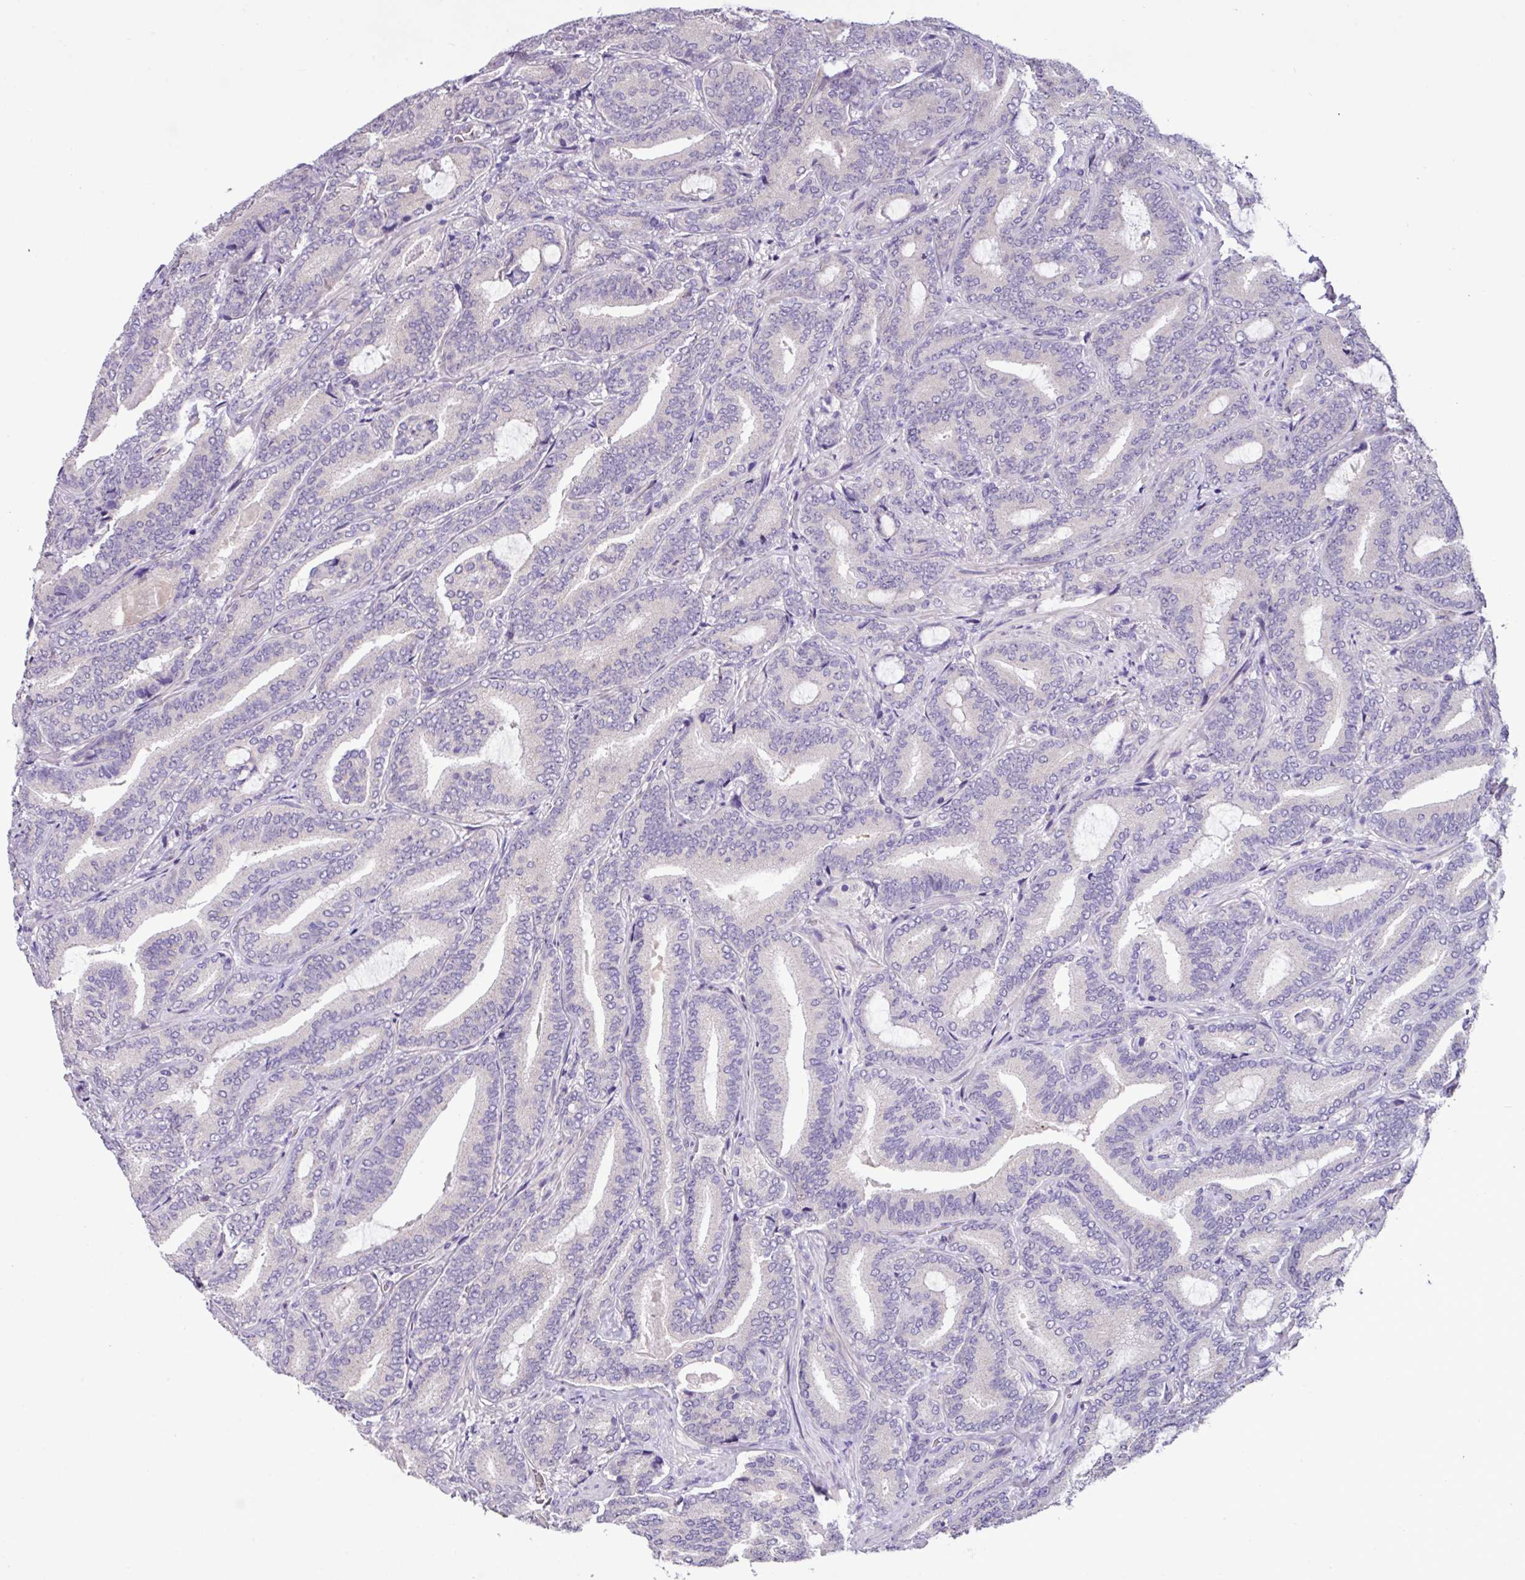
{"staining": {"intensity": "negative", "quantity": "none", "location": "none"}, "tissue": "prostate cancer", "cell_type": "Tumor cells", "image_type": "cancer", "snomed": [{"axis": "morphology", "description": "Adenocarcinoma, Low grade"}, {"axis": "topography", "description": "Prostate and seminal vesicle, NOS"}], "caption": "A high-resolution histopathology image shows IHC staining of prostate cancer (low-grade adenocarcinoma), which demonstrates no significant expression in tumor cells.", "gene": "PAX8", "patient": {"sex": "male", "age": 61}}